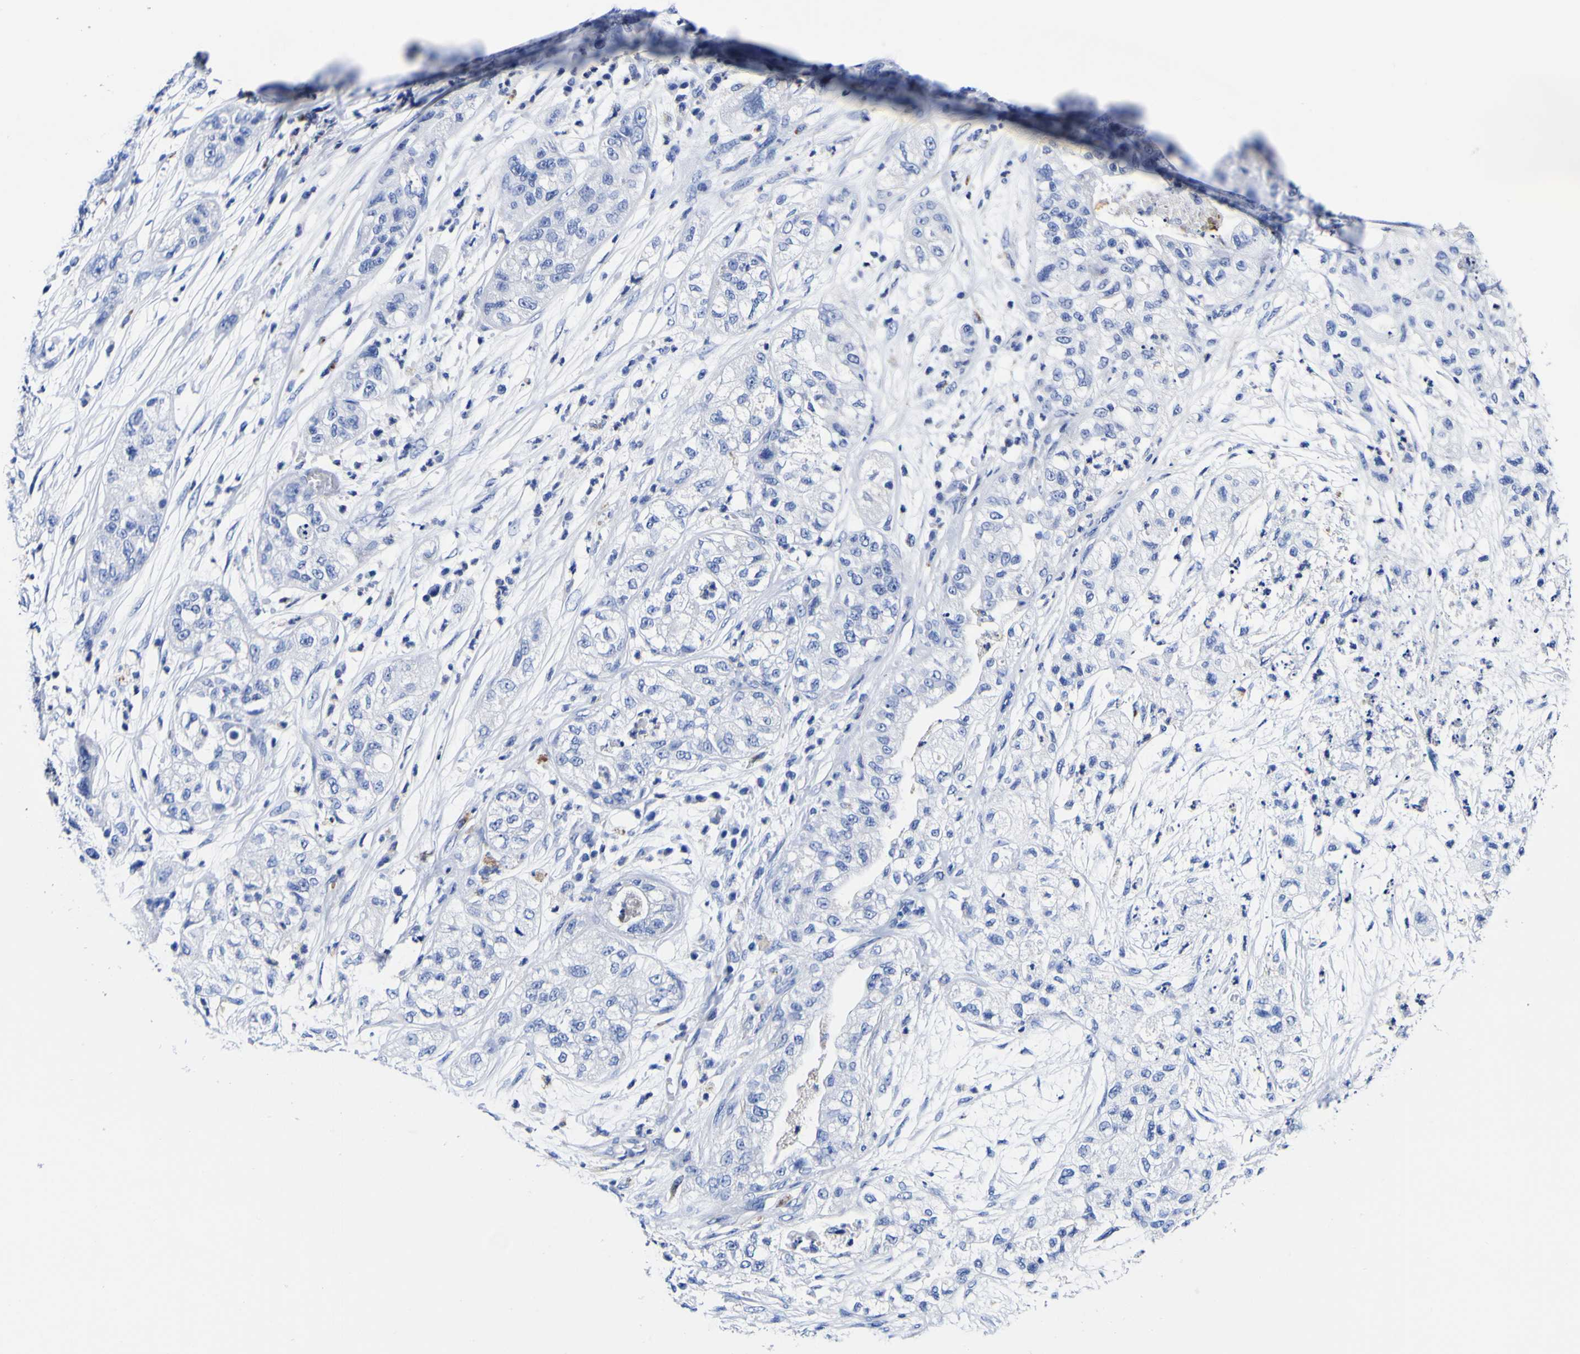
{"staining": {"intensity": "negative", "quantity": "none", "location": "none"}, "tissue": "pancreatic cancer", "cell_type": "Tumor cells", "image_type": "cancer", "snomed": [{"axis": "morphology", "description": "Adenocarcinoma, NOS"}, {"axis": "topography", "description": "Pancreas"}], "caption": "There is no significant expression in tumor cells of pancreatic adenocarcinoma.", "gene": "HLA-DQA1", "patient": {"sex": "female", "age": 78}}